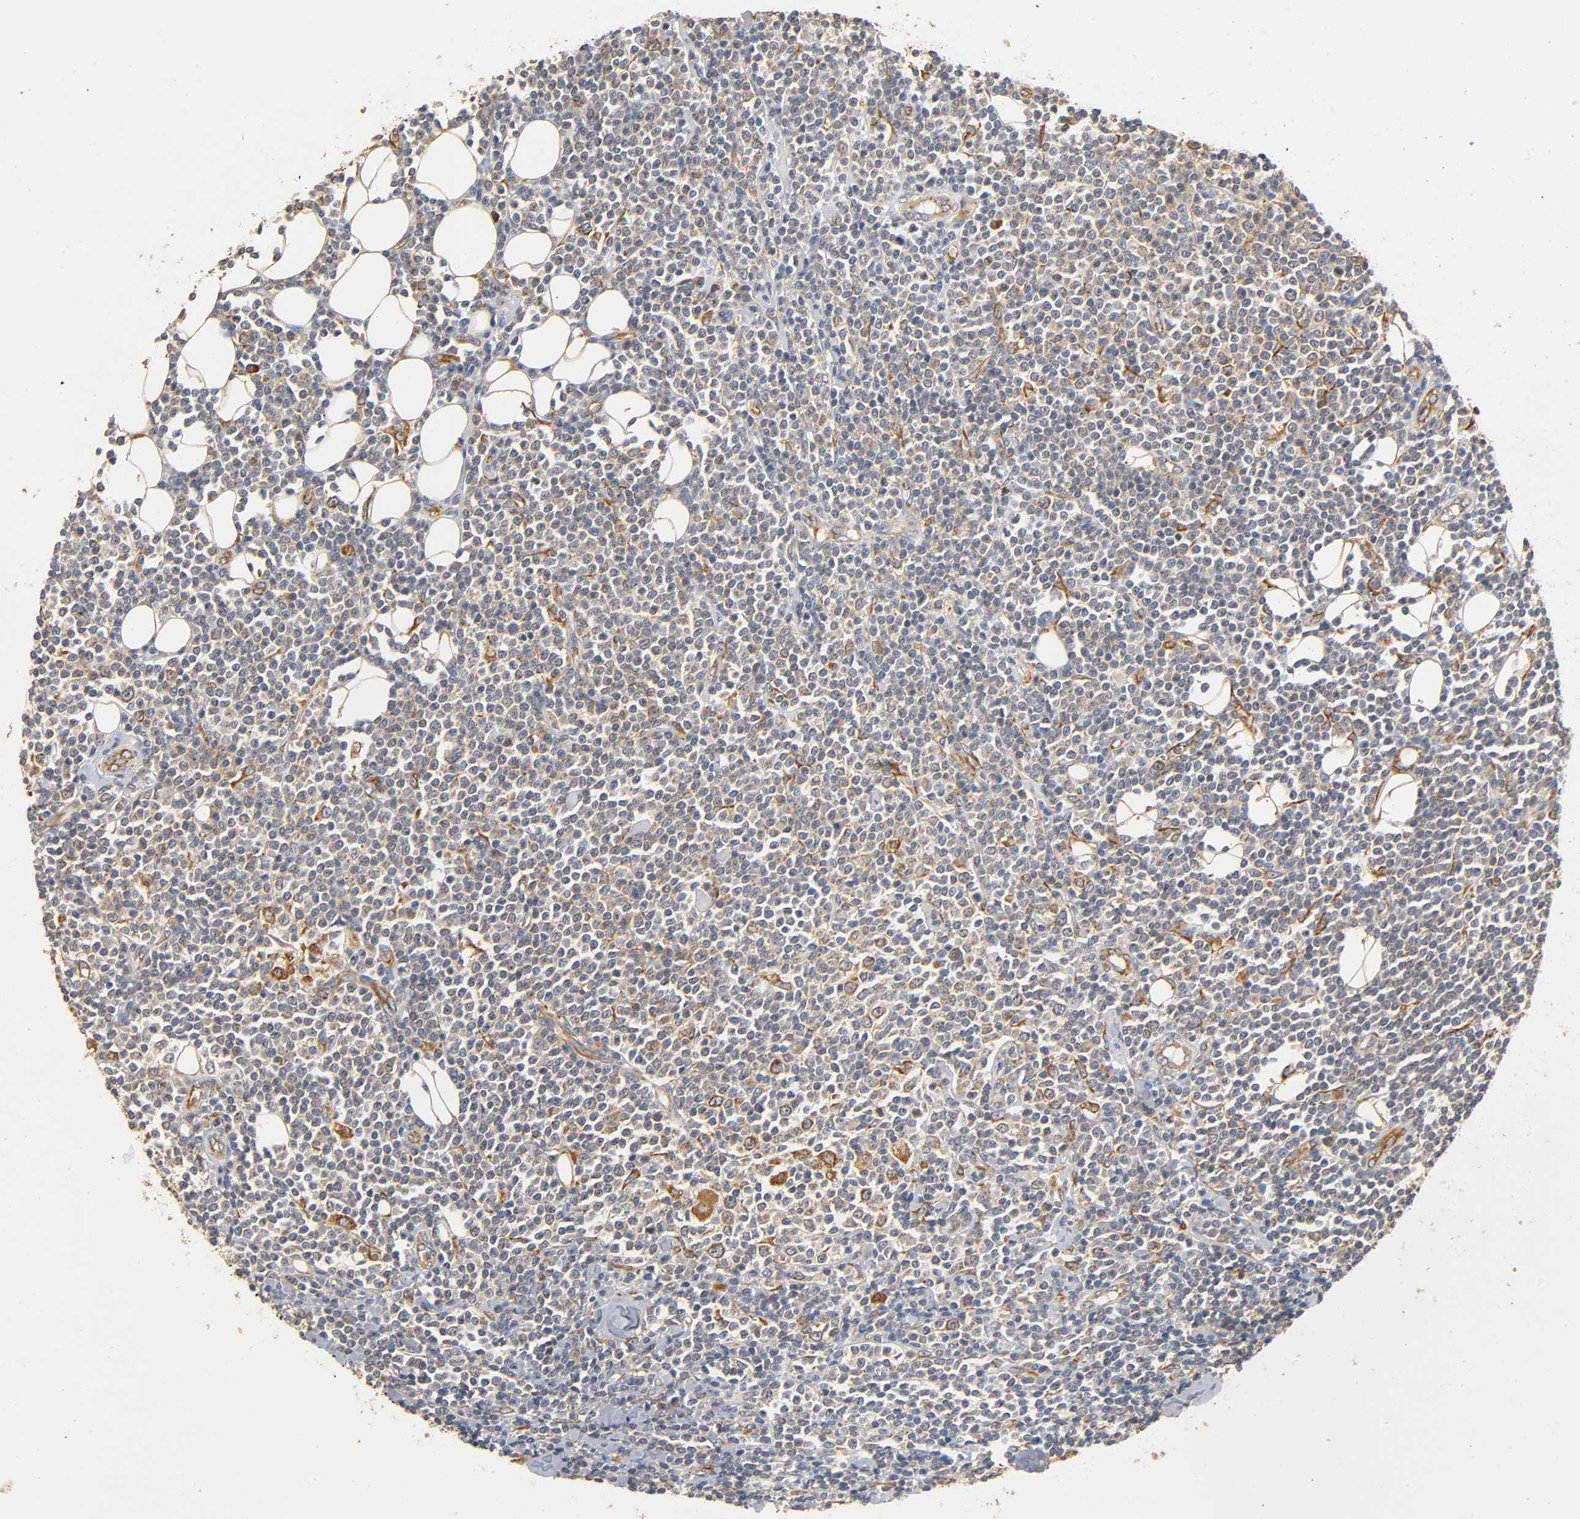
{"staining": {"intensity": "weak", "quantity": ">75%", "location": "cytoplasmic/membranous"}, "tissue": "lymphoma", "cell_type": "Tumor cells", "image_type": "cancer", "snomed": [{"axis": "morphology", "description": "Malignant lymphoma, non-Hodgkin's type, Low grade"}, {"axis": "topography", "description": "Soft tissue"}], "caption": "Lymphoma stained for a protein demonstrates weak cytoplasmic/membranous positivity in tumor cells.", "gene": "SCAP", "patient": {"sex": "male", "age": 92}}